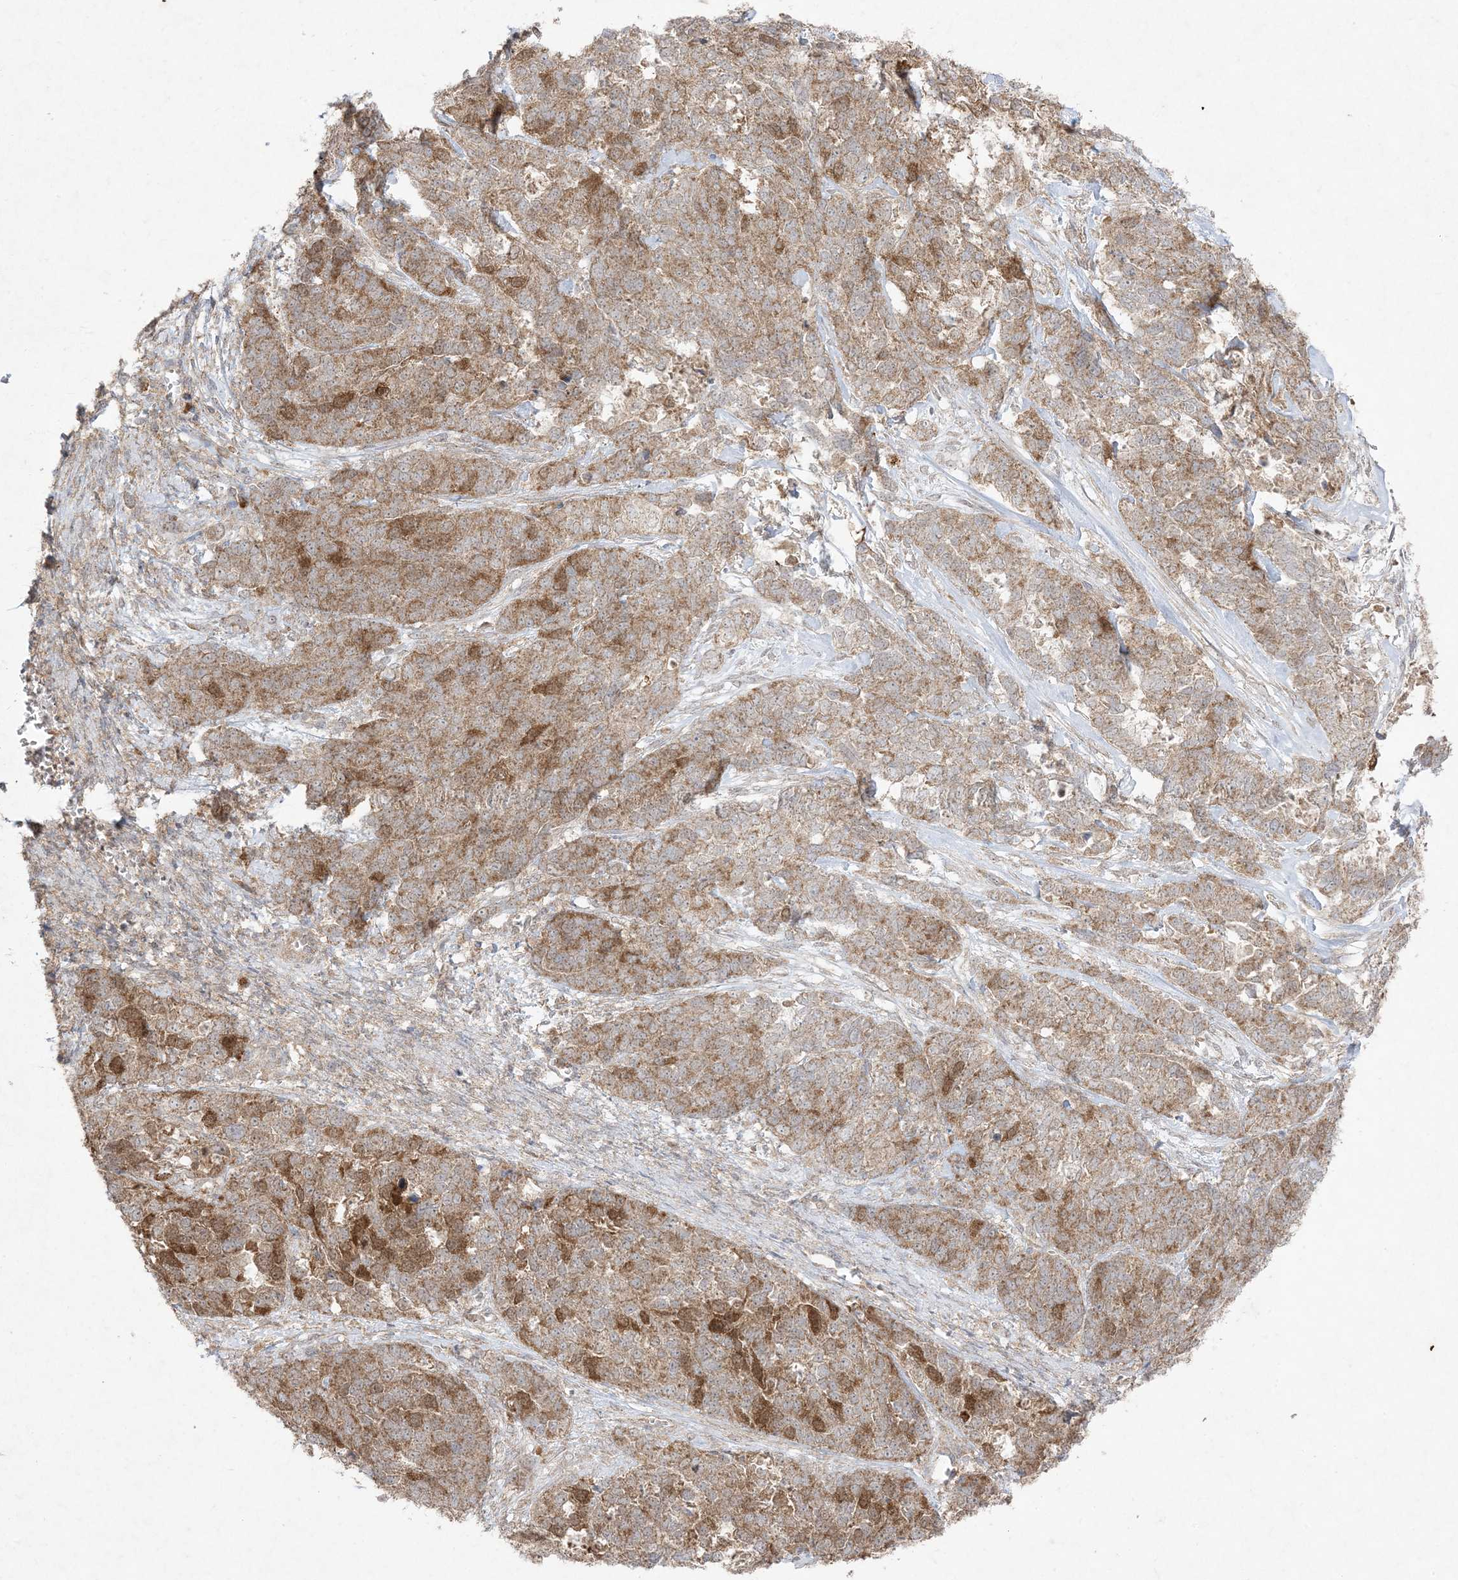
{"staining": {"intensity": "moderate", "quantity": ">75%", "location": "cytoplasmic/membranous"}, "tissue": "ovarian cancer", "cell_type": "Tumor cells", "image_type": "cancer", "snomed": [{"axis": "morphology", "description": "Cystadenocarcinoma, serous, NOS"}, {"axis": "topography", "description": "Ovary"}], "caption": "DAB immunohistochemical staining of serous cystadenocarcinoma (ovarian) displays moderate cytoplasmic/membranous protein positivity in approximately >75% of tumor cells.", "gene": "UBE2C", "patient": {"sex": "female", "age": 44}}